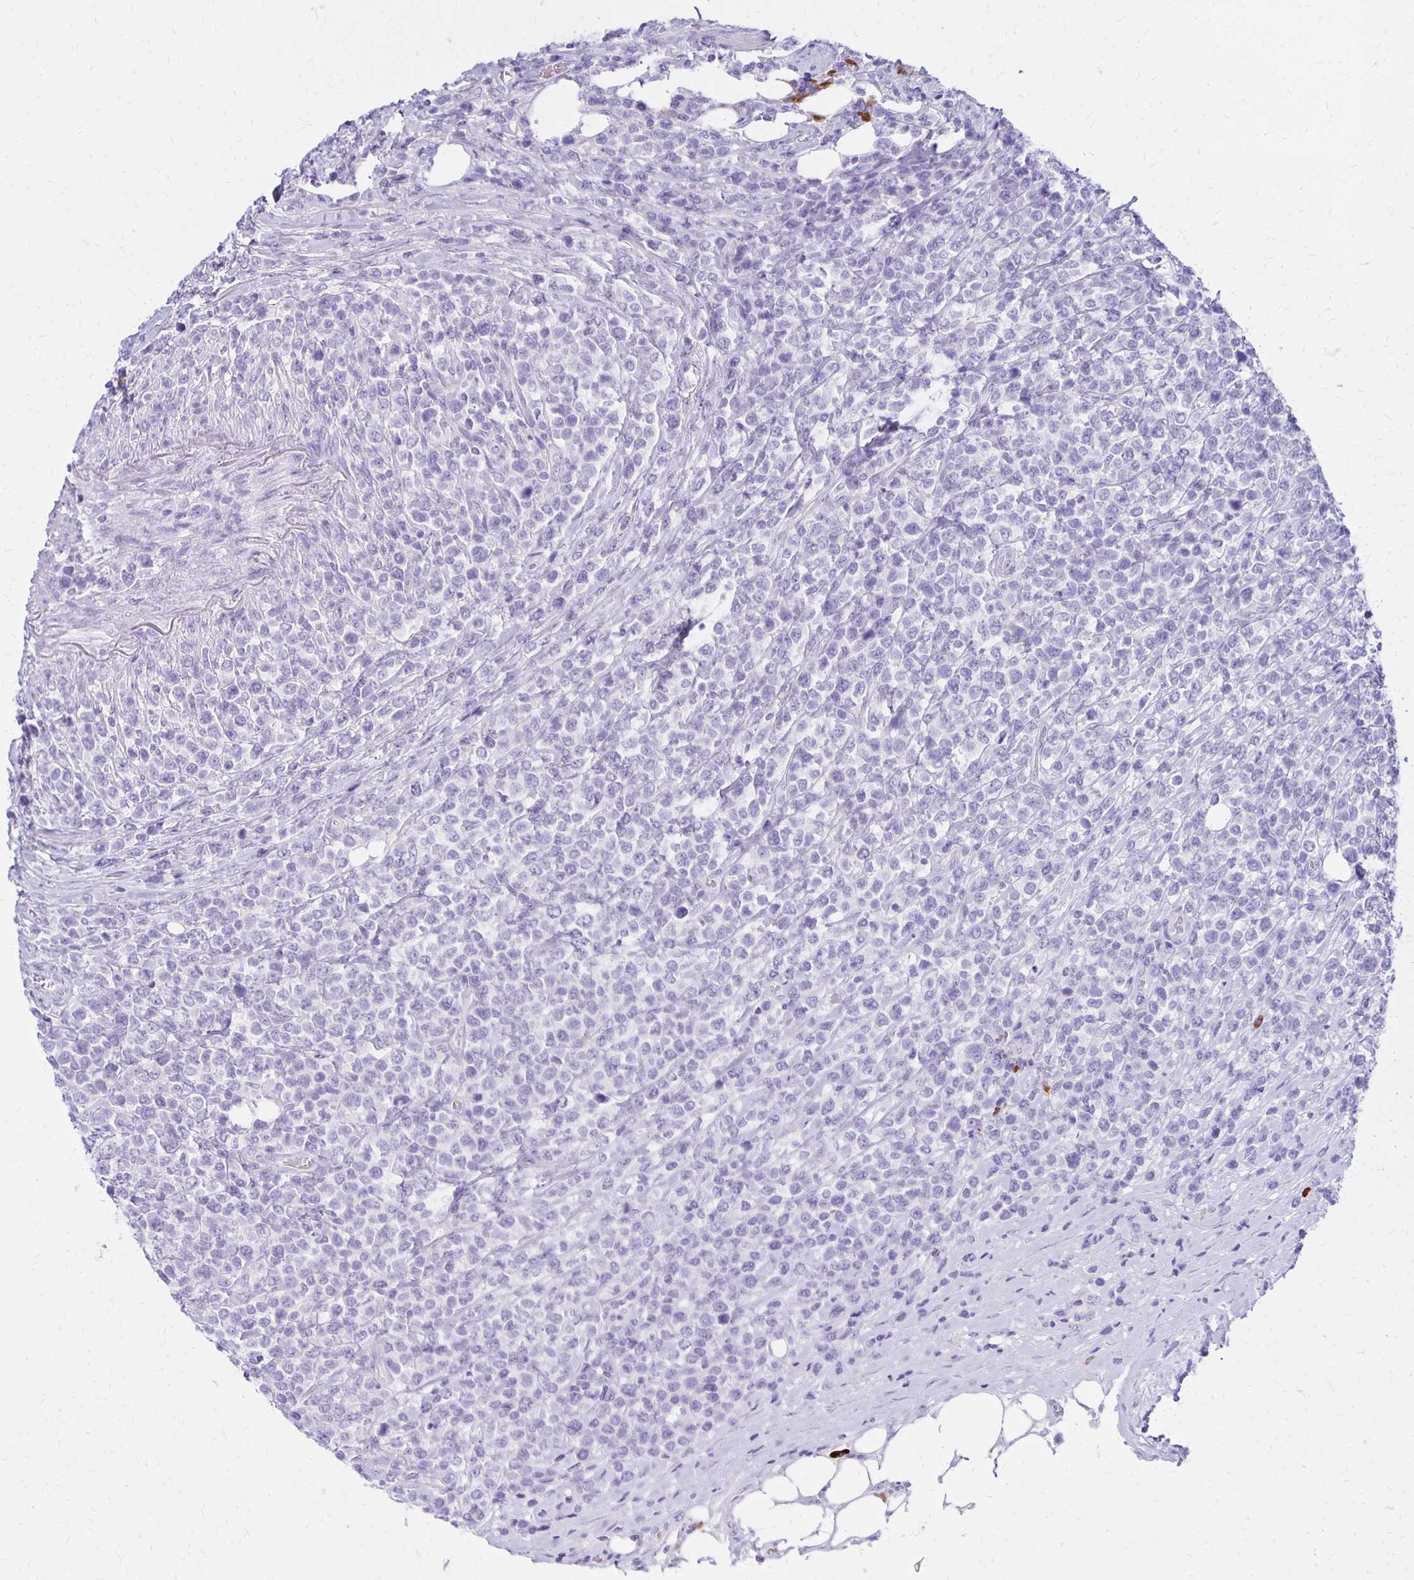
{"staining": {"intensity": "negative", "quantity": "none", "location": "none"}, "tissue": "lymphoma", "cell_type": "Tumor cells", "image_type": "cancer", "snomed": [{"axis": "morphology", "description": "Malignant lymphoma, non-Hodgkin's type, High grade"}, {"axis": "topography", "description": "Soft tissue"}], "caption": "Immunohistochemistry micrograph of human lymphoma stained for a protein (brown), which demonstrates no staining in tumor cells.", "gene": "FNTB", "patient": {"sex": "female", "age": 56}}